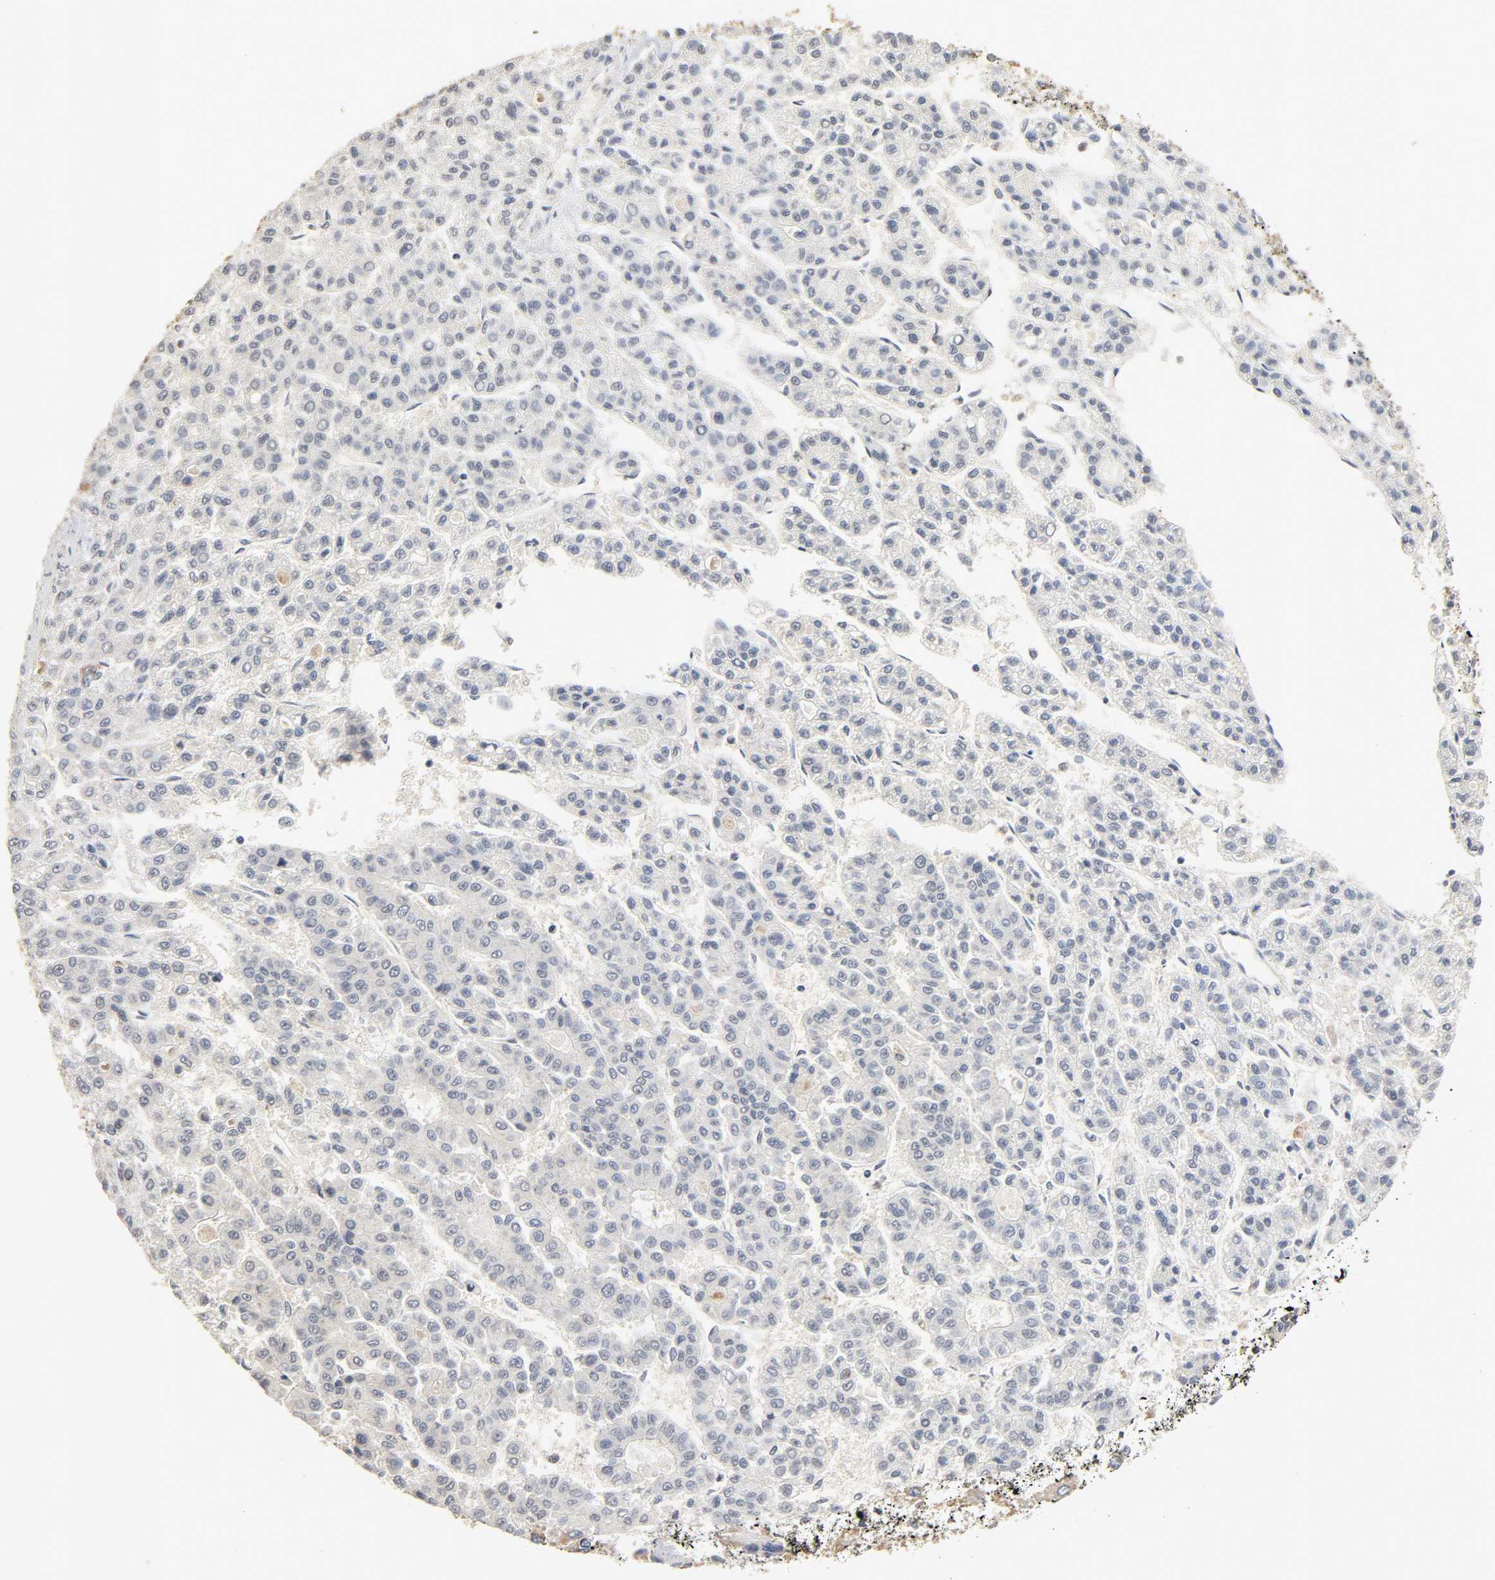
{"staining": {"intensity": "weak", "quantity": "25%-75%", "location": "cytoplasmic/membranous"}, "tissue": "liver cancer", "cell_type": "Tumor cells", "image_type": "cancer", "snomed": [{"axis": "morphology", "description": "Carcinoma, Hepatocellular, NOS"}, {"axis": "topography", "description": "Liver"}], "caption": "Immunohistochemical staining of liver cancer (hepatocellular carcinoma) exhibits low levels of weak cytoplasmic/membranous expression in approximately 25%-75% of tumor cells.", "gene": "CLEC4E", "patient": {"sex": "male", "age": 70}}